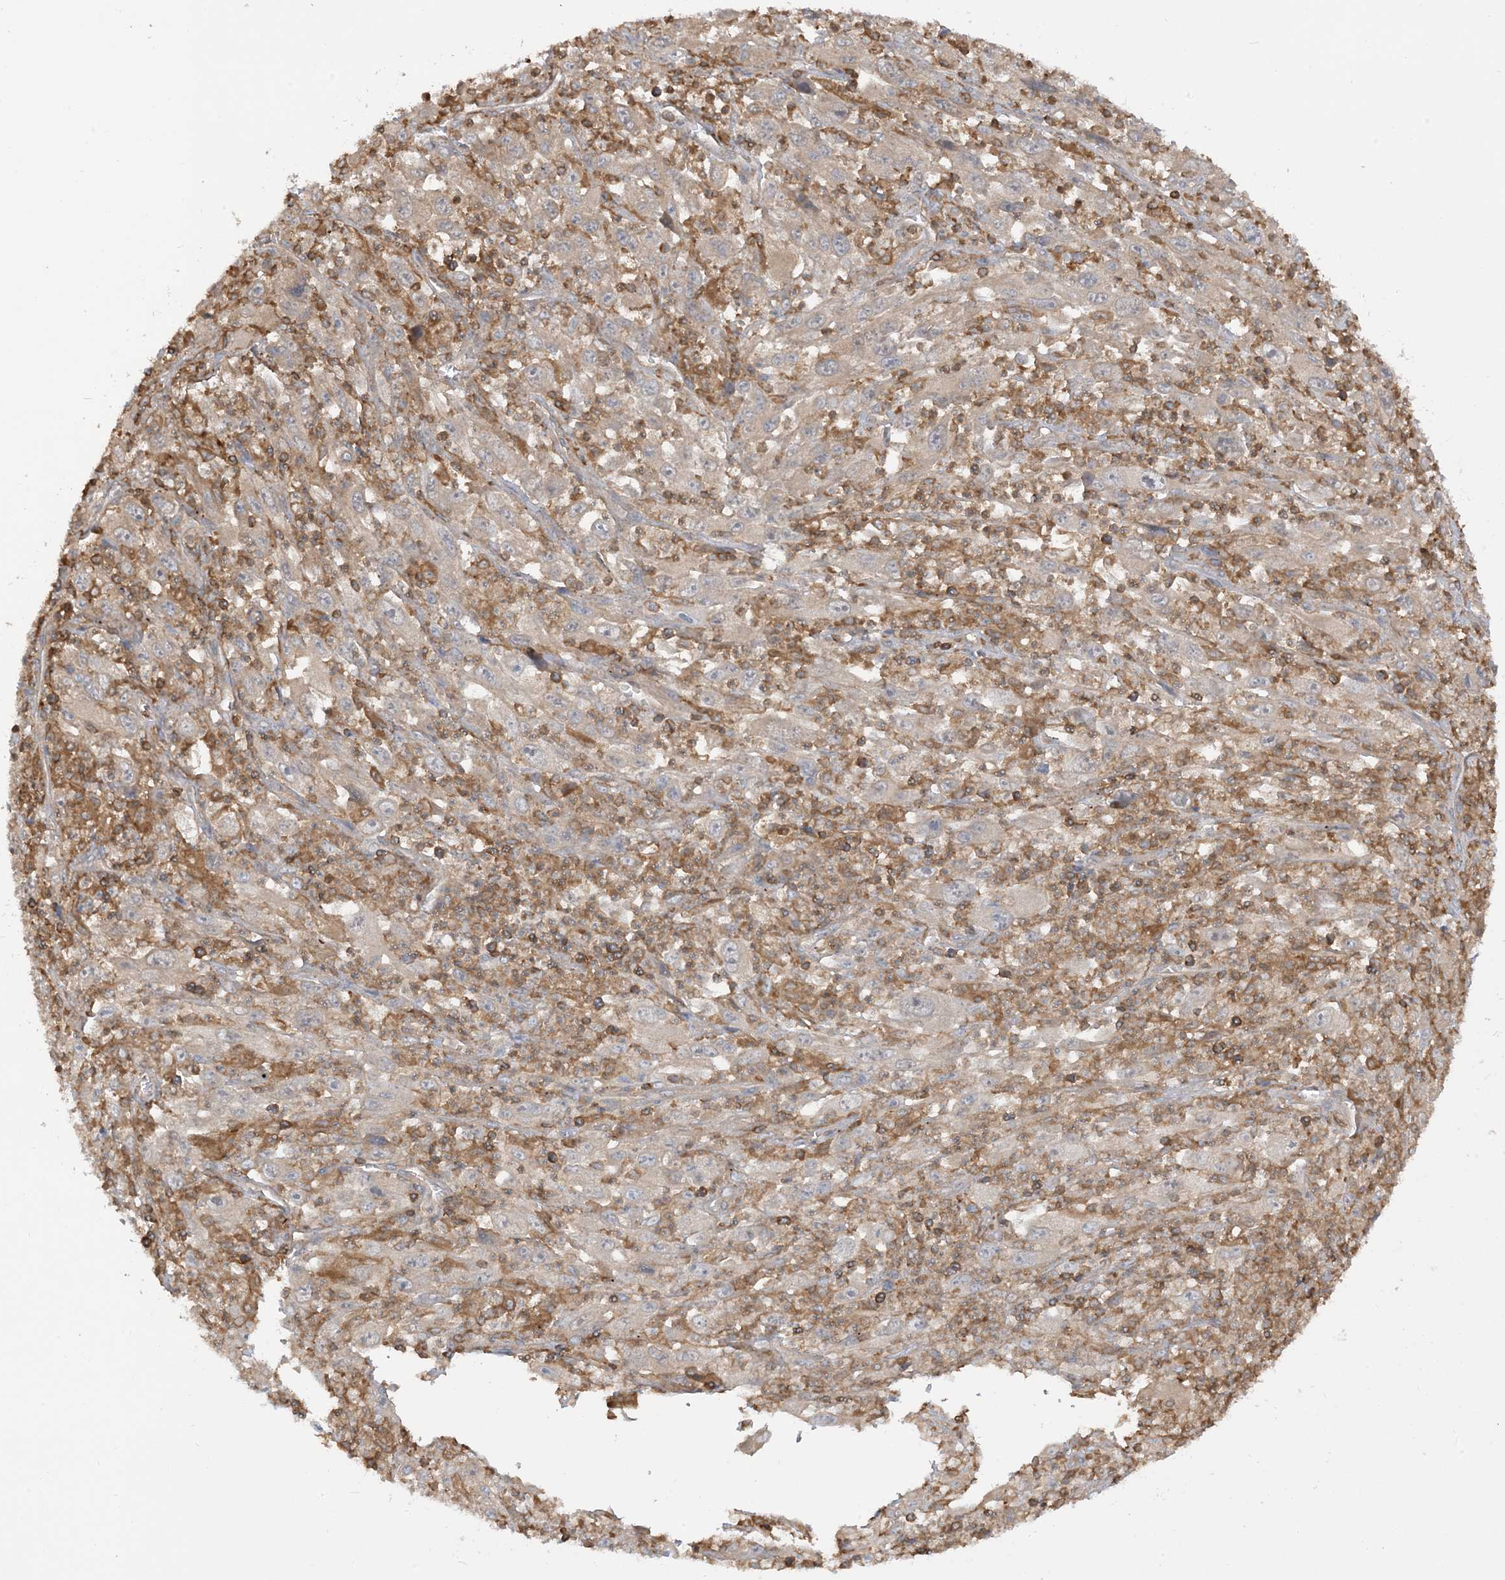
{"staining": {"intensity": "weak", "quantity": "25%-75%", "location": "cytoplasmic/membranous"}, "tissue": "melanoma", "cell_type": "Tumor cells", "image_type": "cancer", "snomed": [{"axis": "morphology", "description": "Malignant melanoma, Metastatic site"}, {"axis": "topography", "description": "Skin"}], "caption": "A photomicrograph of malignant melanoma (metastatic site) stained for a protein displays weak cytoplasmic/membranous brown staining in tumor cells. (DAB (3,3'-diaminobenzidine) IHC, brown staining for protein, blue staining for nuclei).", "gene": "CAPZB", "patient": {"sex": "female", "age": 56}}